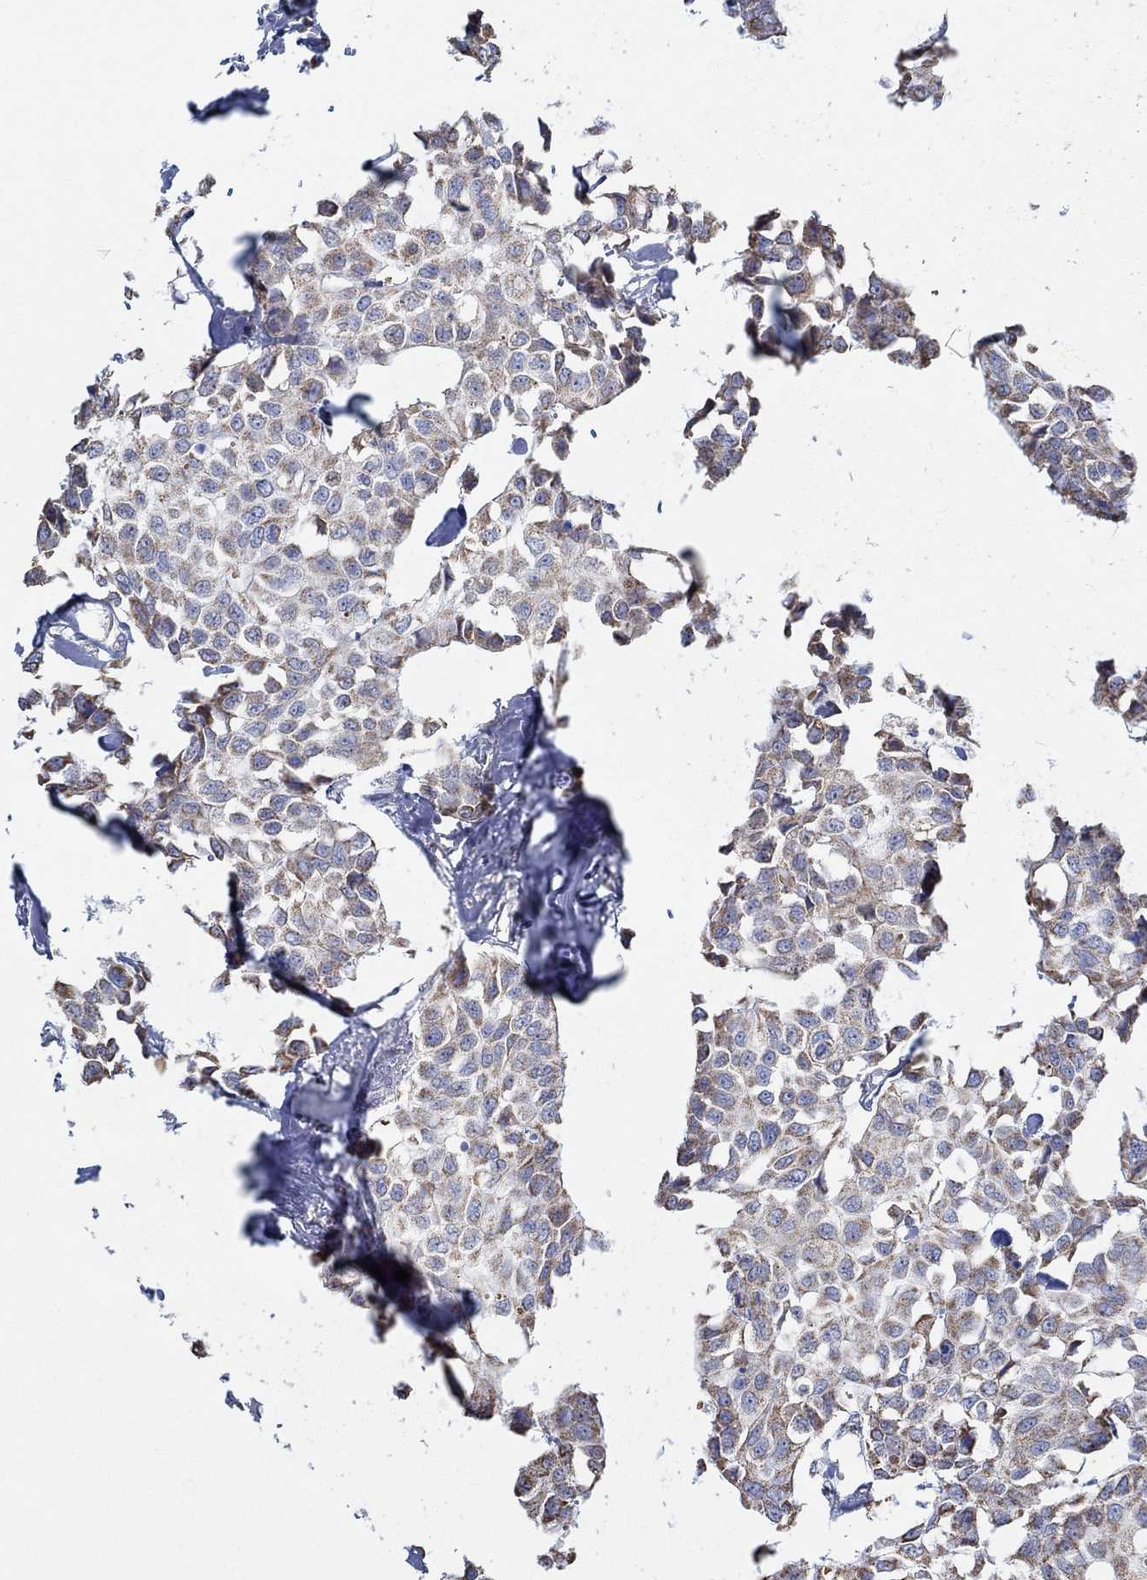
{"staining": {"intensity": "strong", "quantity": "25%-75%", "location": "cytoplasmic/membranous"}, "tissue": "breast cancer", "cell_type": "Tumor cells", "image_type": "cancer", "snomed": [{"axis": "morphology", "description": "Duct carcinoma"}, {"axis": "topography", "description": "Breast"}], "caption": "Protein analysis of intraductal carcinoma (breast) tissue shows strong cytoplasmic/membranous positivity in approximately 25%-75% of tumor cells.", "gene": "GLOD5", "patient": {"sex": "female", "age": 80}}